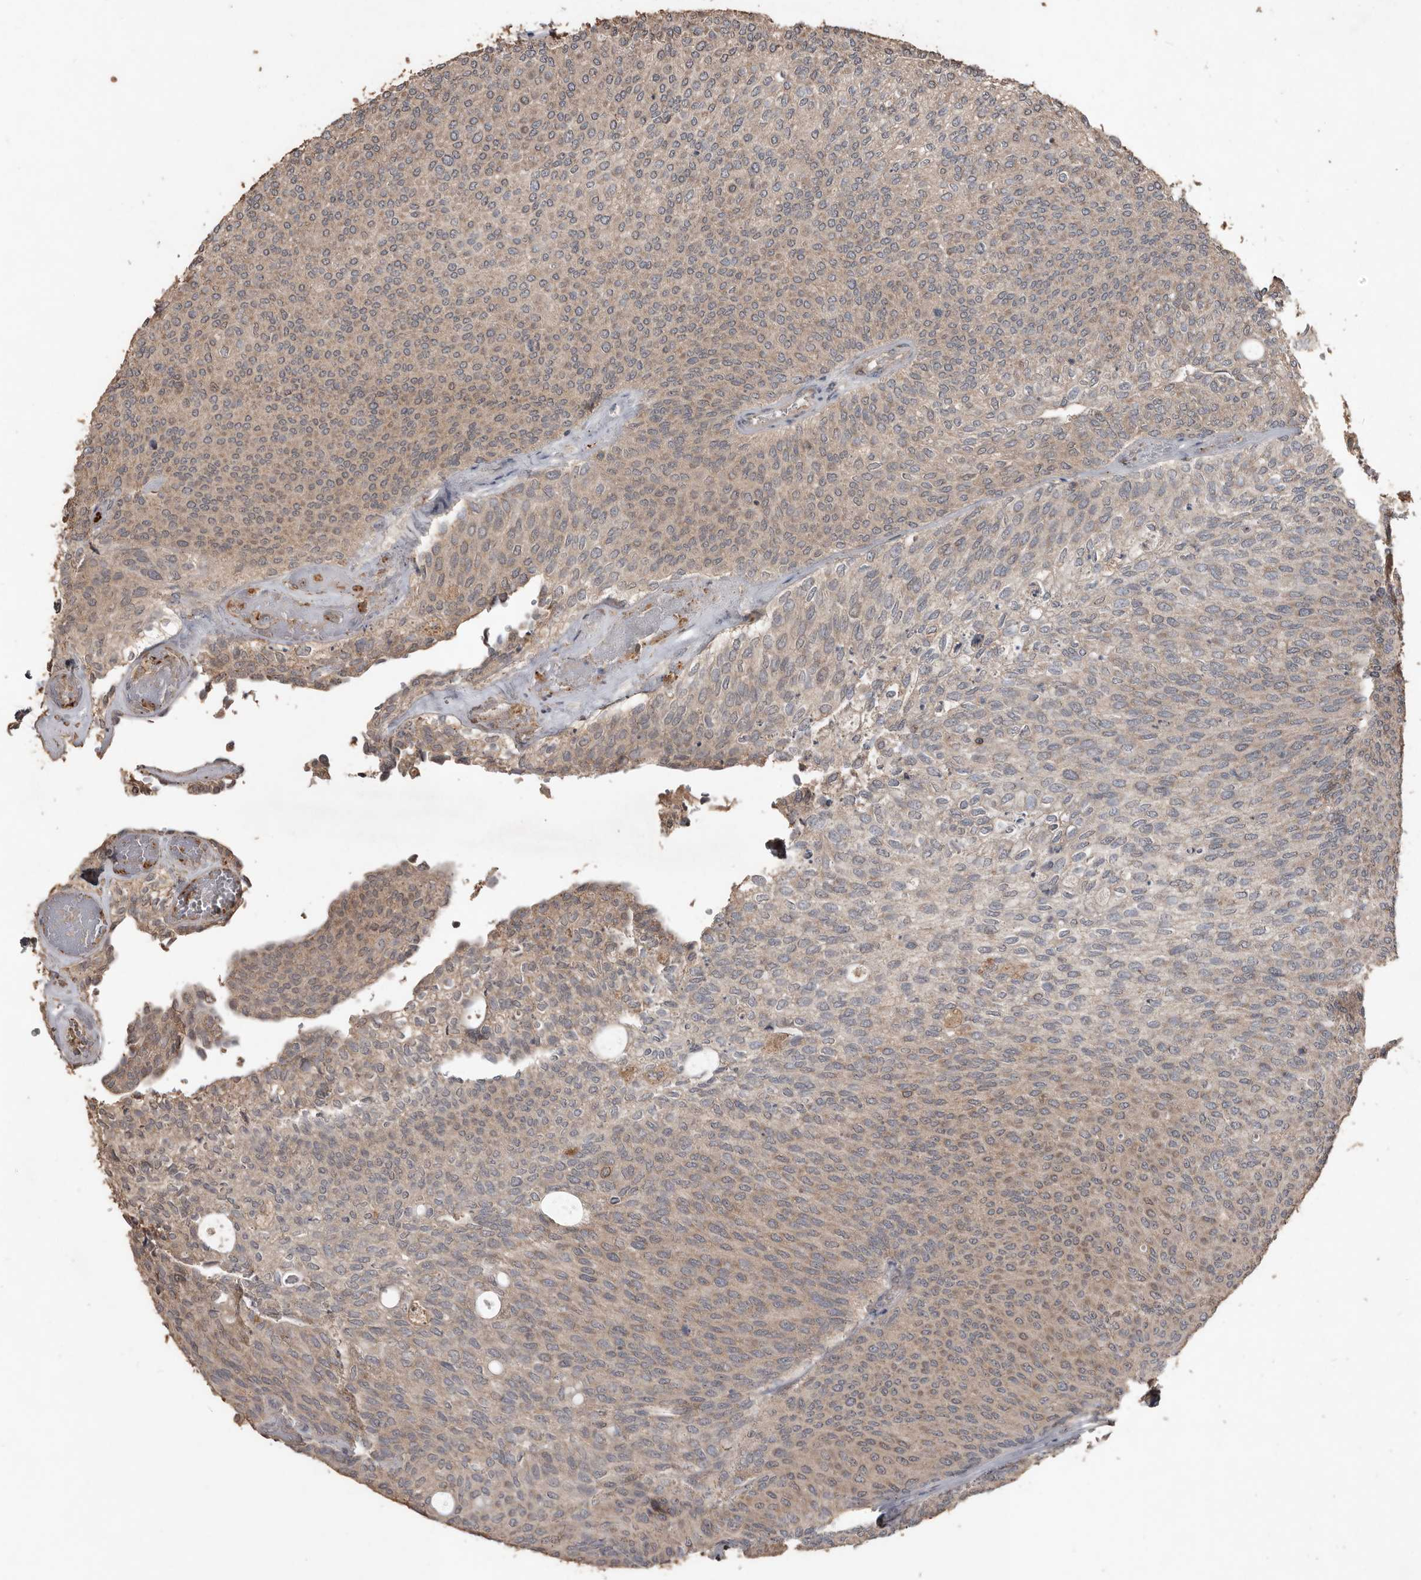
{"staining": {"intensity": "weak", "quantity": "25%-75%", "location": "cytoplasmic/membranous"}, "tissue": "urothelial cancer", "cell_type": "Tumor cells", "image_type": "cancer", "snomed": [{"axis": "morphology", "description": "Urothelial carcinoma, Low grade"}, {"axis": "topography", "description": "Urinary bladder"}], "caption": "An immunohistochemistry image of neoplastic tissue is shown. Protein staining in brown labels weak cytoplasmic/membranous positivity in urothelial carcinoma (low-grade) within tumor cells. The protein of interest is shown in brown color, while the nuclei are stained blue.", "gene": "BAMBI", "patient": {"sex": "female", "age": 79}}